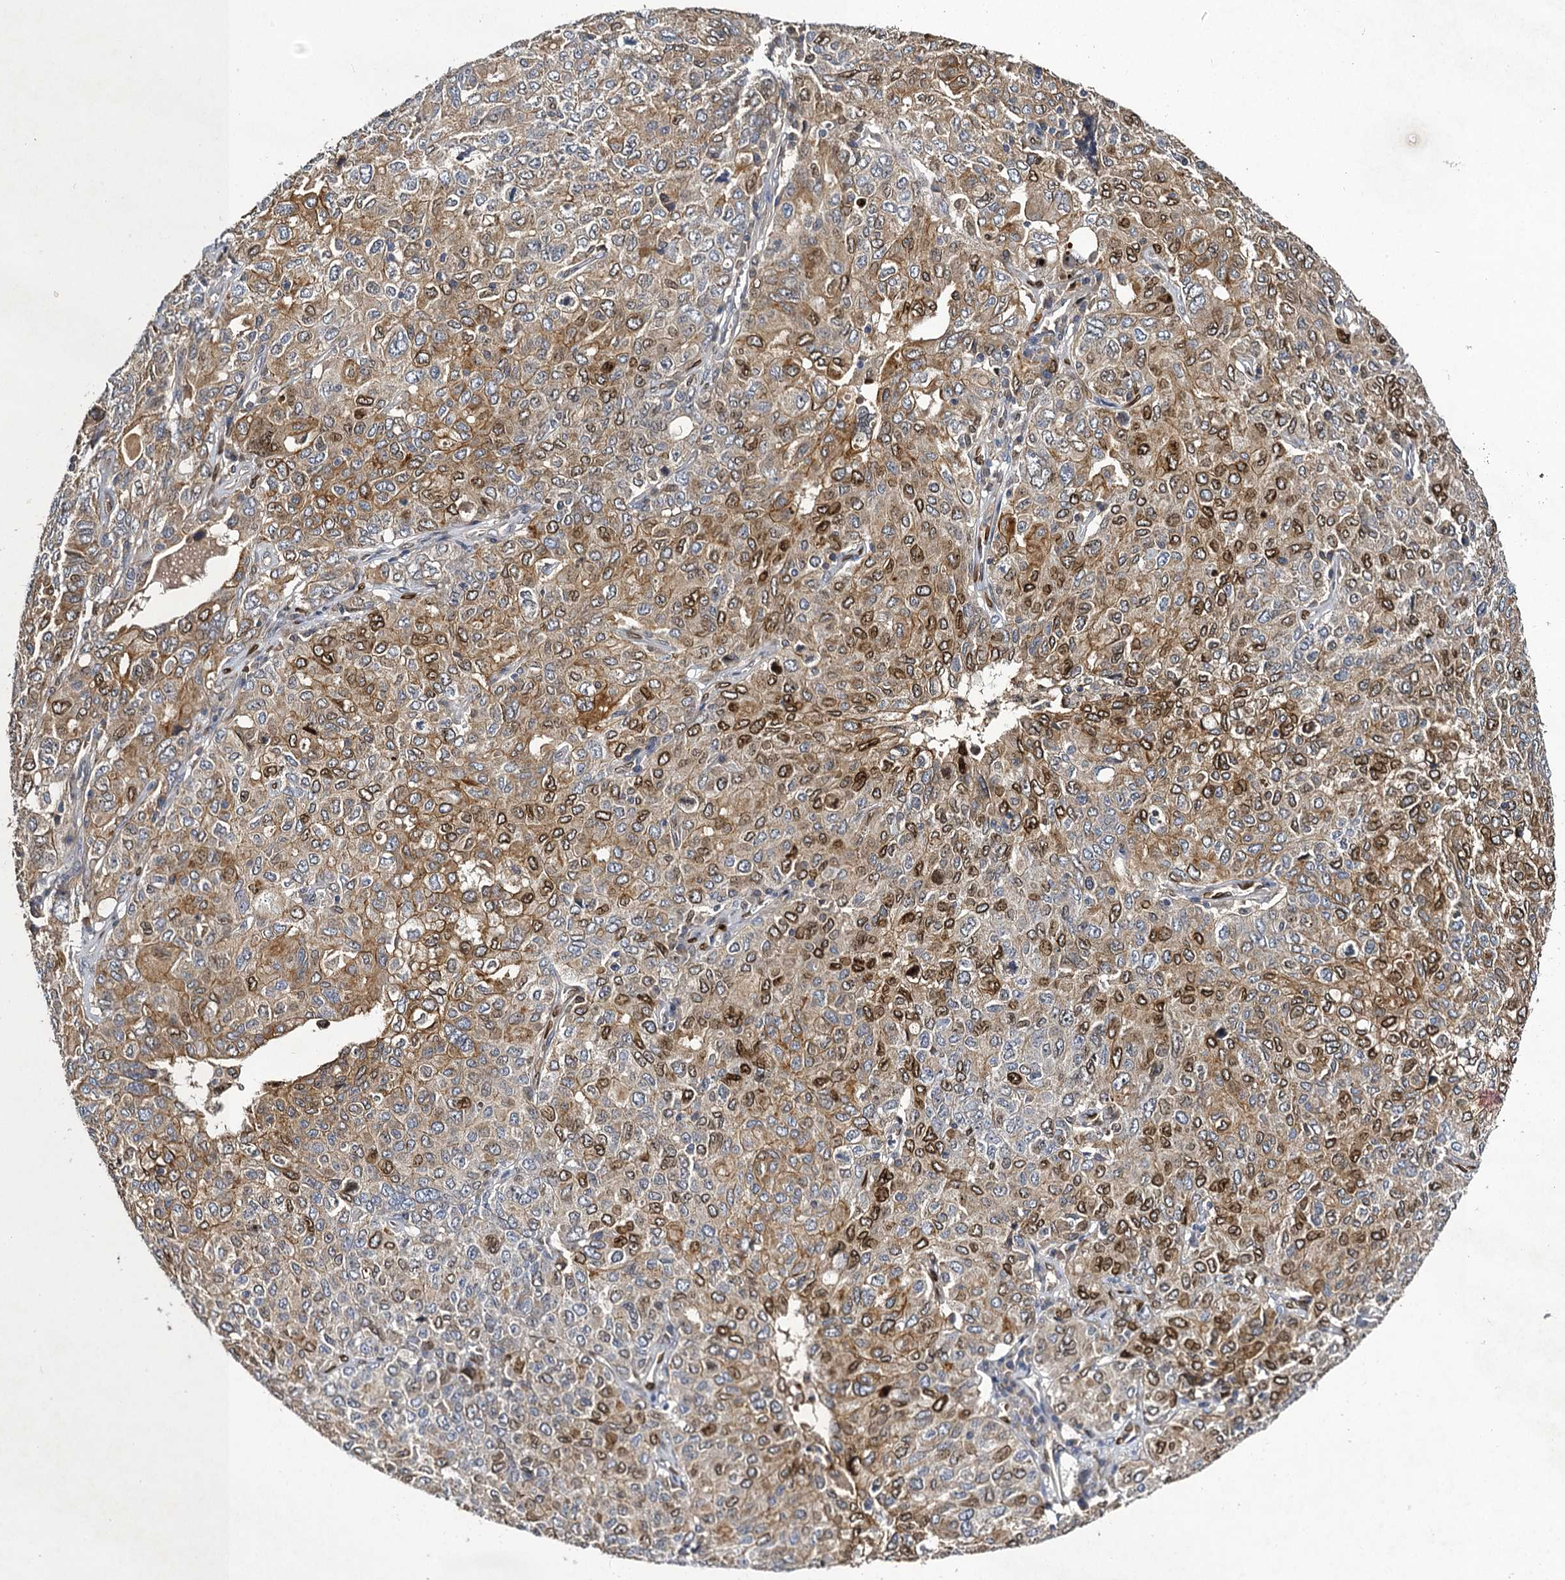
{"staining": {"intensity": "moderate", "quantity": "25%-75%", "location": "cytoplasmic/membranous,nuclear"}, "tissue": "ovarian cancer", "cell_type": "Tumor cells", "image_type": "cancer", "snomed": [{"axis": "morphology", "description": "Carcinoma, endometroid"}, {"axis": "topography", "description": "Ovary"}], "caption": "Immunohistochemical staining of ovarian cancer displays moderate cytoplasmic/membranous and nuclear protein positivity in approximately 25%-75% of tumor cells. Nuclei are stained in blue.", "gene": "SLC11A2", "patient": {"sex": "female", "age": 62}}